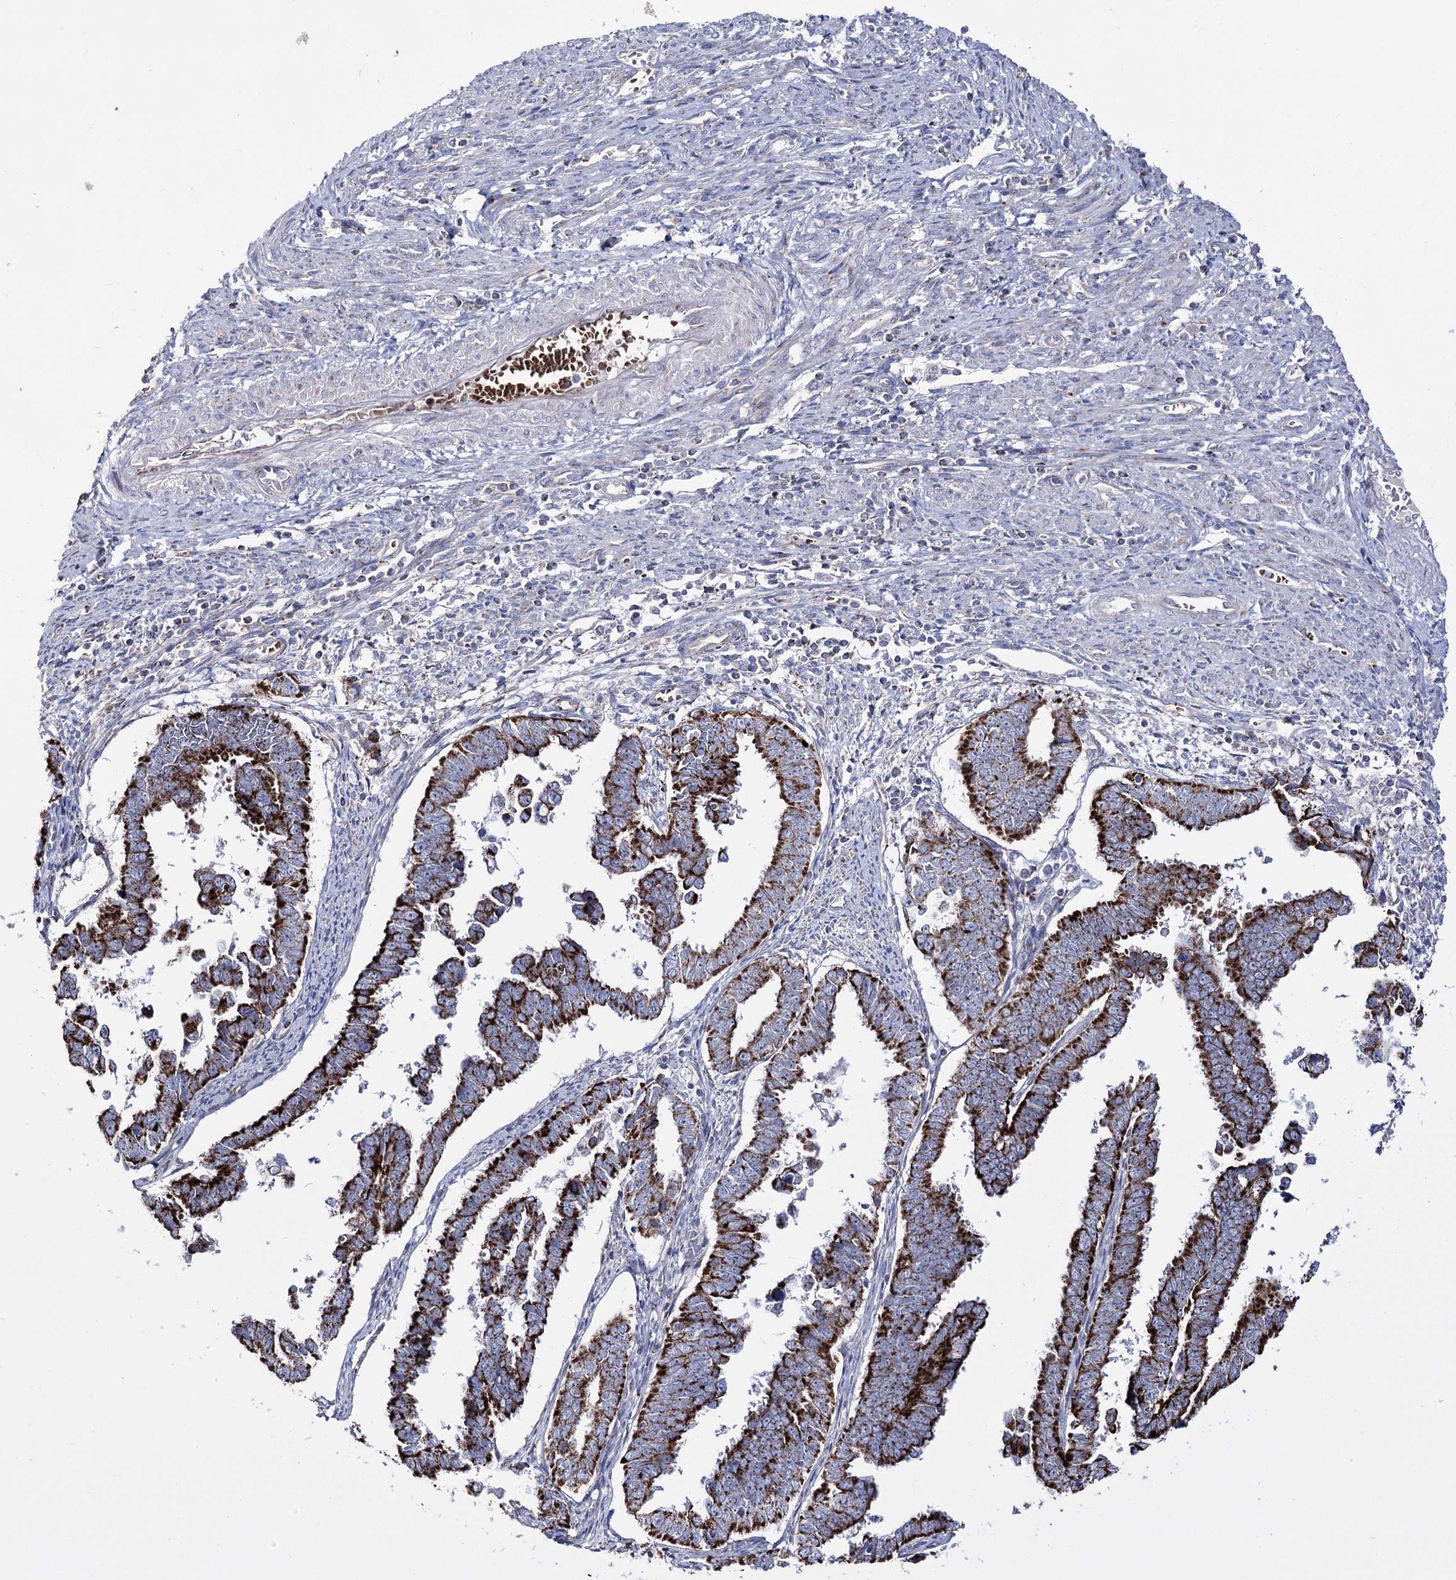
{"staining": {"intensity": "strong", "quantity": ">75%", "location": "cytoplasmic/membranous"}, "tissue": "endometrial cancer", "cell_type": "Tumor cells", "image_type": "cancer", "snomed": [{"axis": "morphology", "description": "Adenocarcinoma, NOS"}, {"axis": "topography", "description": "Endometrium"}], "caption": "A high amount of strong cytoplasmic/membranous positivity is appreciated in about >75% of tumor cells in endometrial cancer (adenocarcinoma) tissue.", "gene": "OSBPL5", "patient": {"sex": "female", "age": 75}}